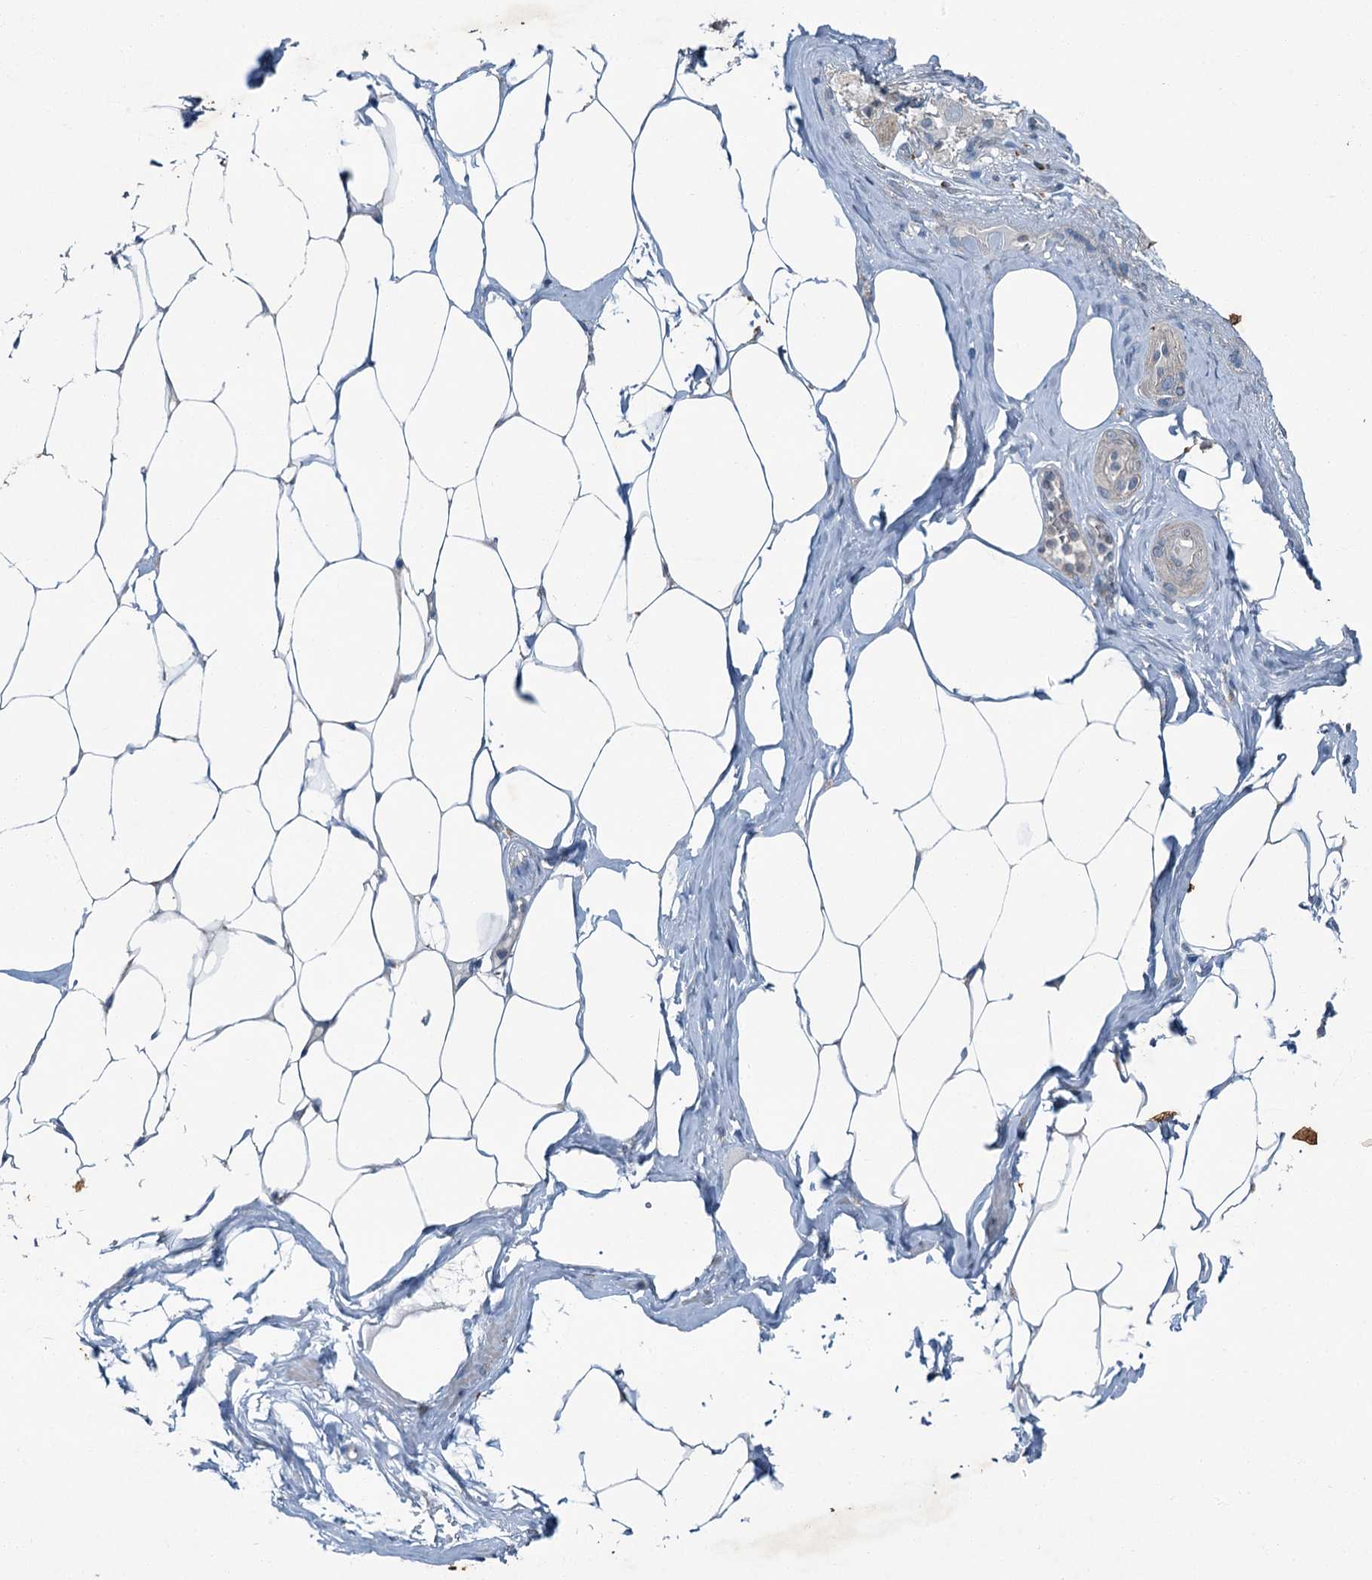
{"staining": {"intensity": "weak", "quantity": "<25%", "location": "cytoplasmic/membranous"}, "tissue": "adipose tissue", "cell_type": "Adipocytes", "image_type": "normal", "snomed": [{"axis": "morphology", "description": "Normal tissue, NOS"}, {"axis": "morphology", "description": "Adenocarcinoma, Low grade"}, {"axis": "topography", "description": "Prostate"}, {"axis": "topography", "description": "Peripheral nerve tissue"}], "caption": "Immunohistochemical staining of benign adipose tissue displays no significant positivity in adipocytes.", "gene": "AXL", "patient": {"sex": "male", "age": 63}}